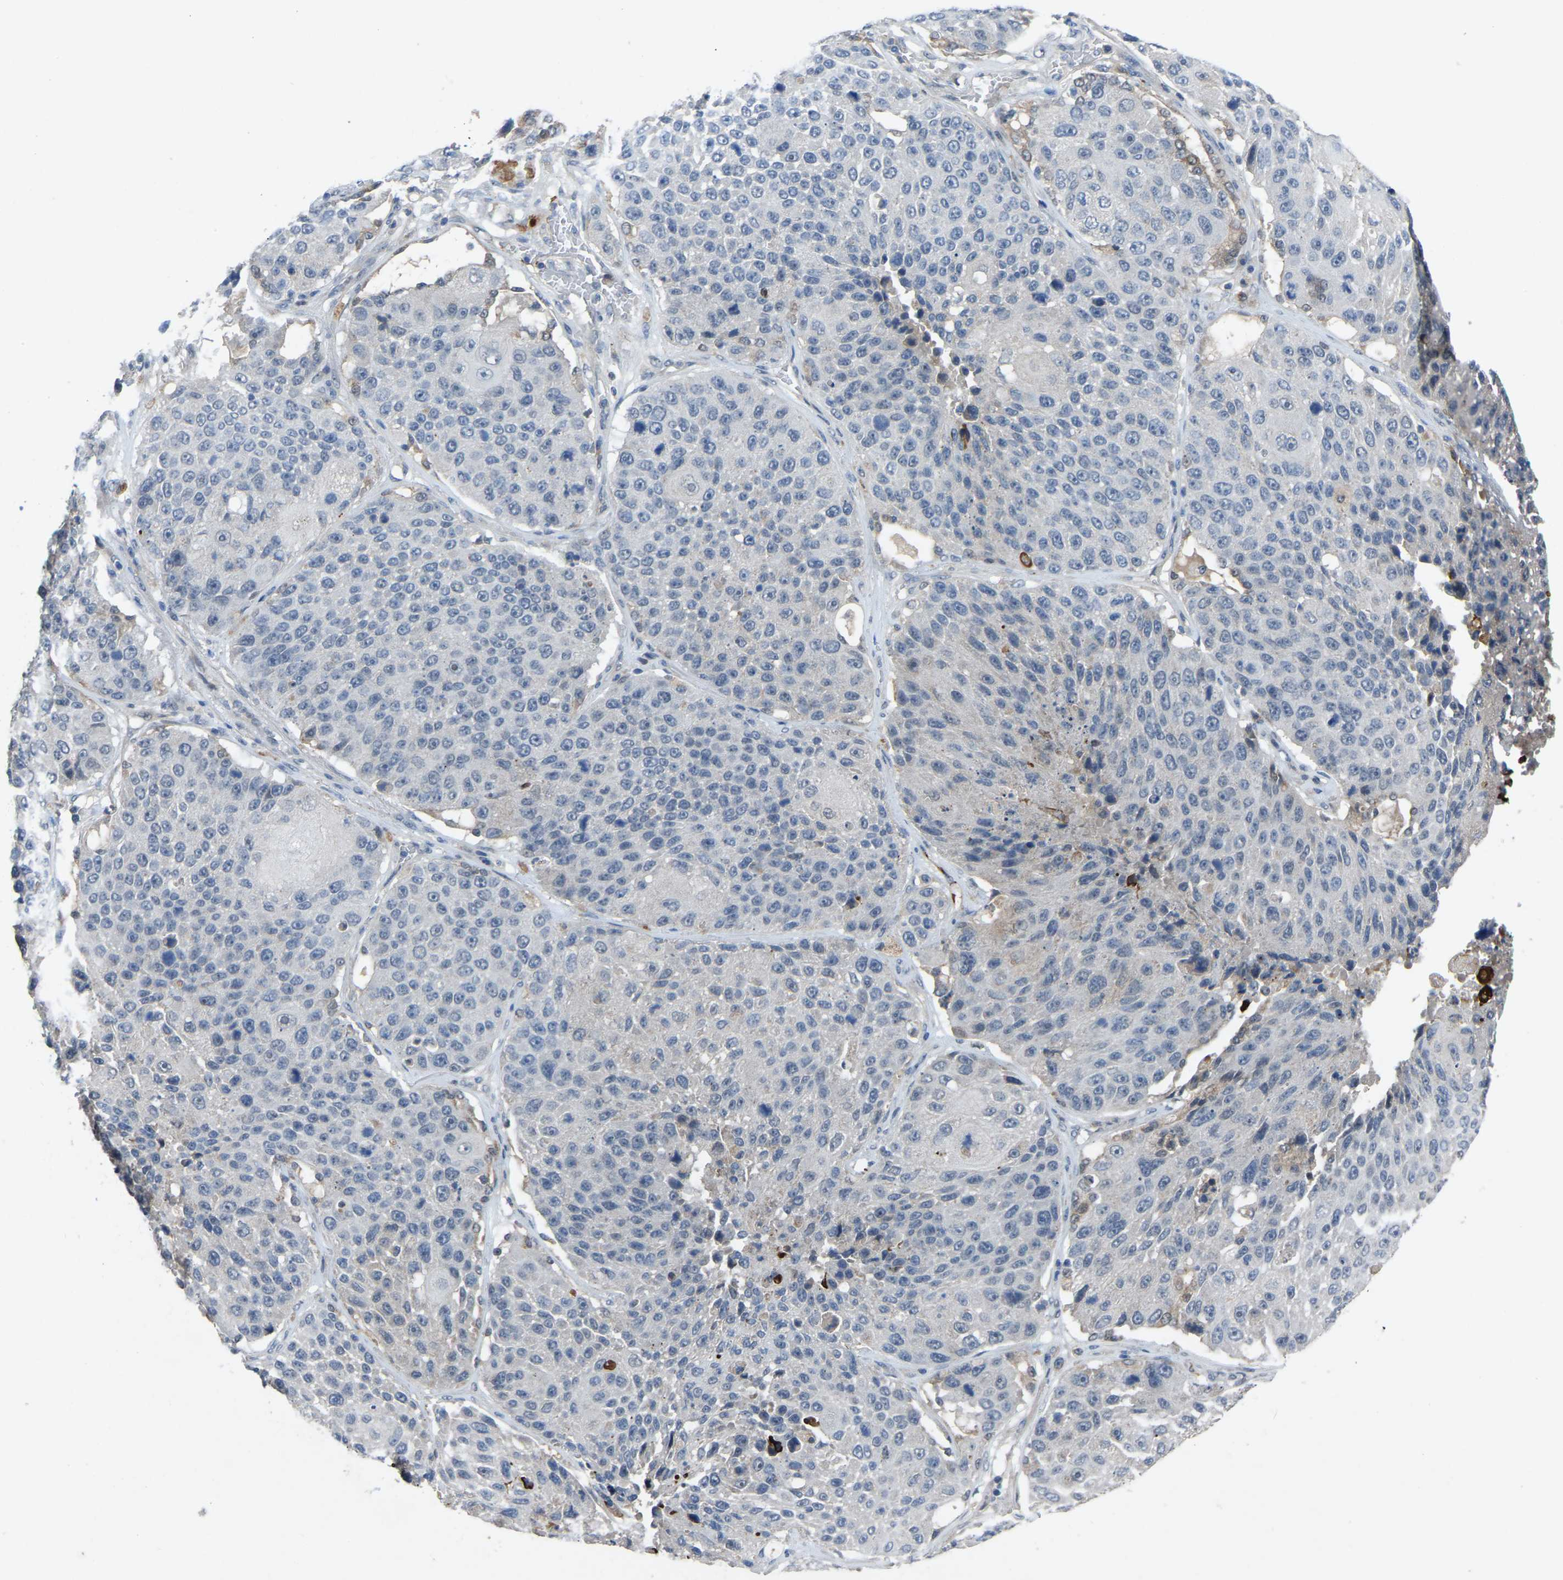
{"staining": {"intensity": "negative", "quantity": "none", "location": "none"}, "tissue": "lung cancer", "cell_type": "Tumor cells", "image_type": "cancer", "snomed": [{"axis": "morphology", "description": "Squamous cell carcinoma, NOS"}, {"axis": "topography", "description": "Lung"}], "caption": "This is an immunohistochemistry photomicrograph of human lung squamous cell carcinoma. There is no staining in tumor cells.", "gene": "FHIT", "patient": {"sex": "male", "age": 61}}